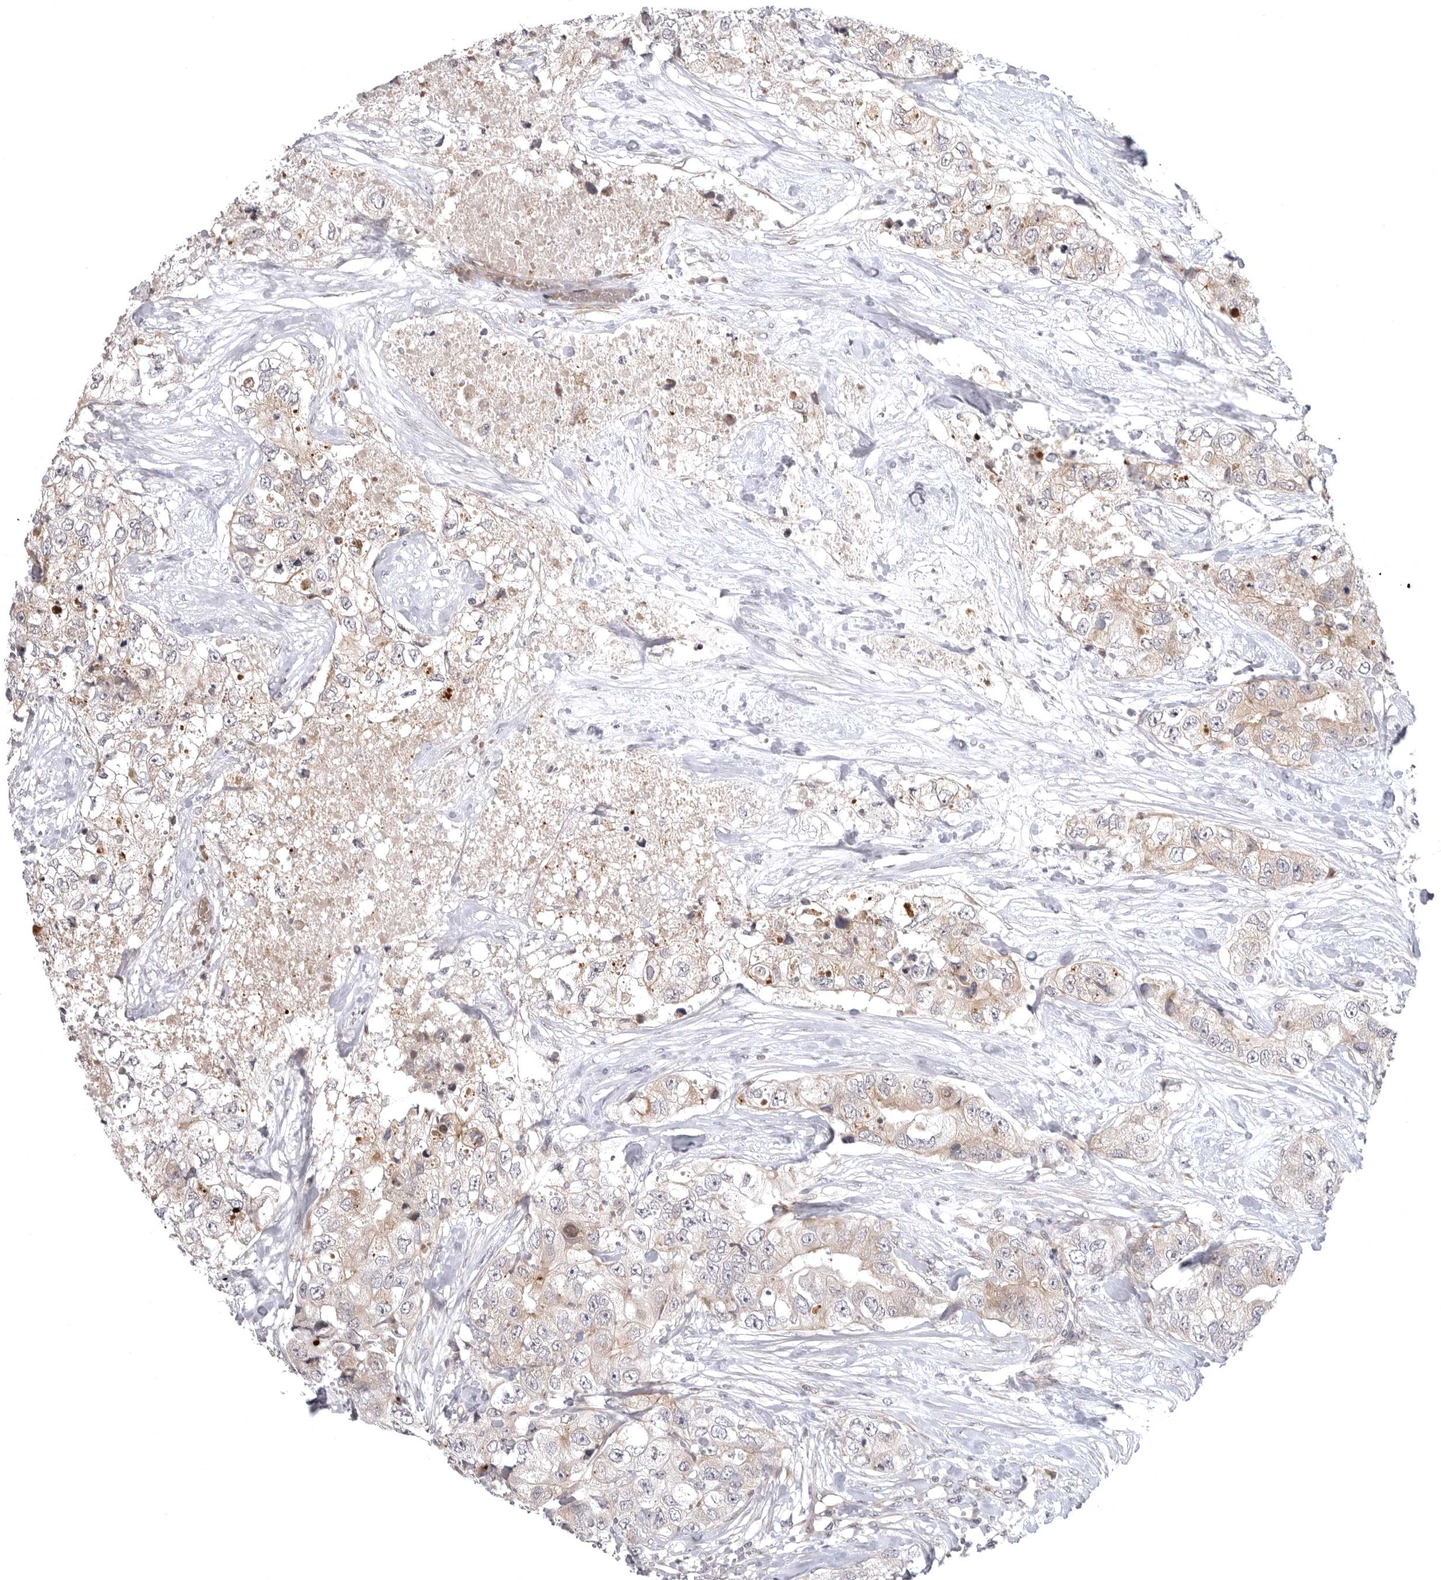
{"staining": {"intensity": "weak", "quantity": ">75%", "location": "cytoplasmic/membranous"}, "tissue": "breast cancer", "cell_type": "Tumor cells", "image_type": "cancer", "snomed": [{"axis": "morphology", "description": "Duct carcinoma"}, {"axis": "topography", "description": "Breast"}], "caption": "IHC staining of breast invasive ductal carcinoma, which shows low levels of weak cytoplasmic/membranous positivity in approximately >75% of tumor cells indicating weak cytoplasmic/membranous protein staining. The staining was performed using DAB (brown) for protein detection and nuclei were counterstained in hematoxylin (blue).", "gene": "CD300LD", "patient": {"sex": "female", "age": 62}}